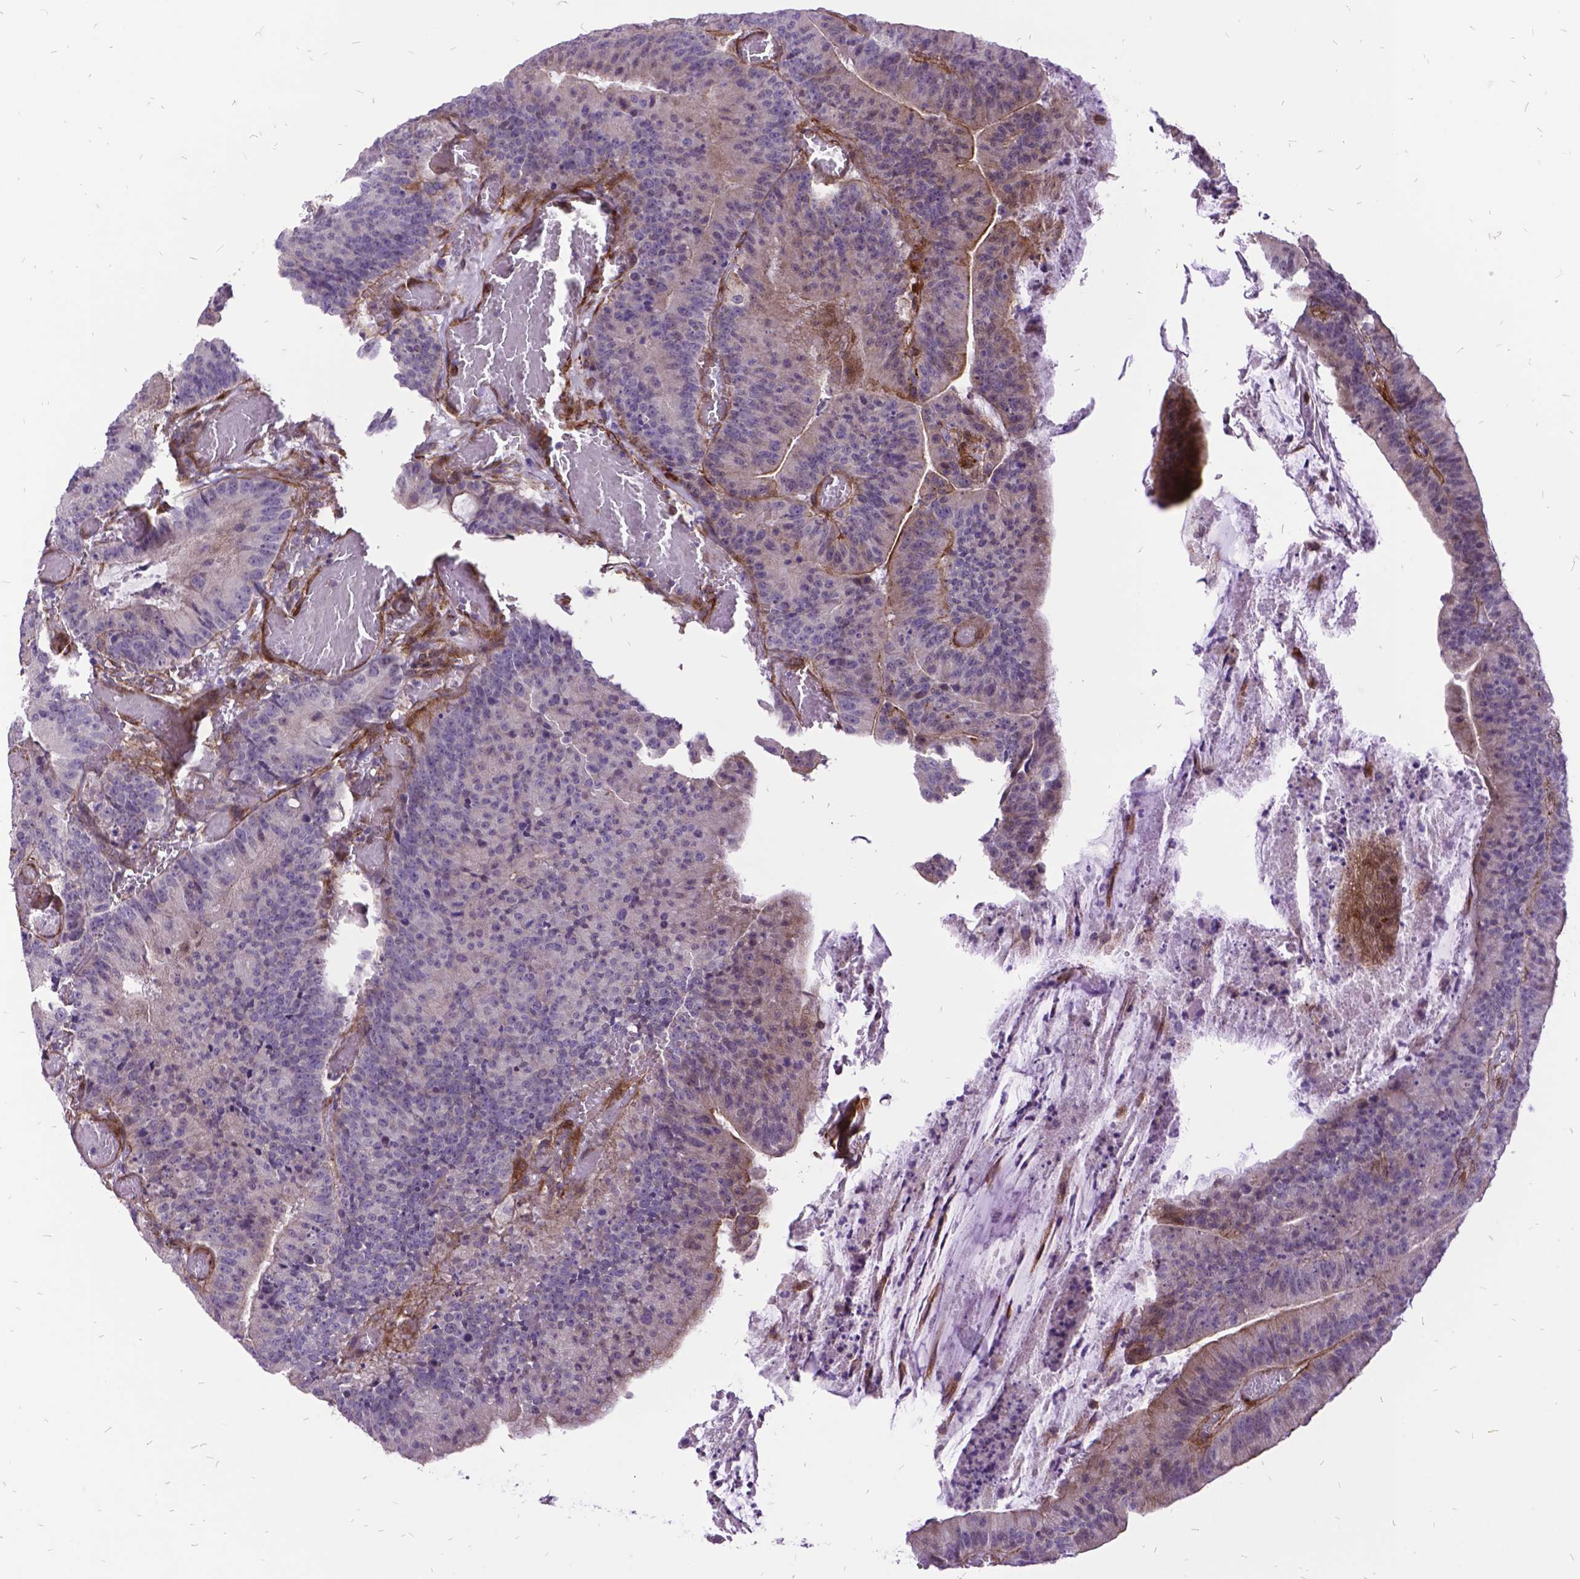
{"staining": {"intensity": "moderate", "quantity": "<25%", "location": "cytoplasmic/membranous"}, "tissue": "colorectal cancer", "cell_type": "Tumor cells", "image_type": "cancer", "snomed": [{"axis": "morphology", "description": "Adenocarcinoma, NOS"}, {"axis": "topography", "description": "Colon"}], "caption": "Colorectal adenocarcinoma stained with DAB (3,3'-diaminobenzidine) IHC shows low levels of moderate cytoplasmic/membranous expression in approximately <25% of tumor cells.", "gene": "GRB7", "patient": {"sex": "female", "age": 78}}